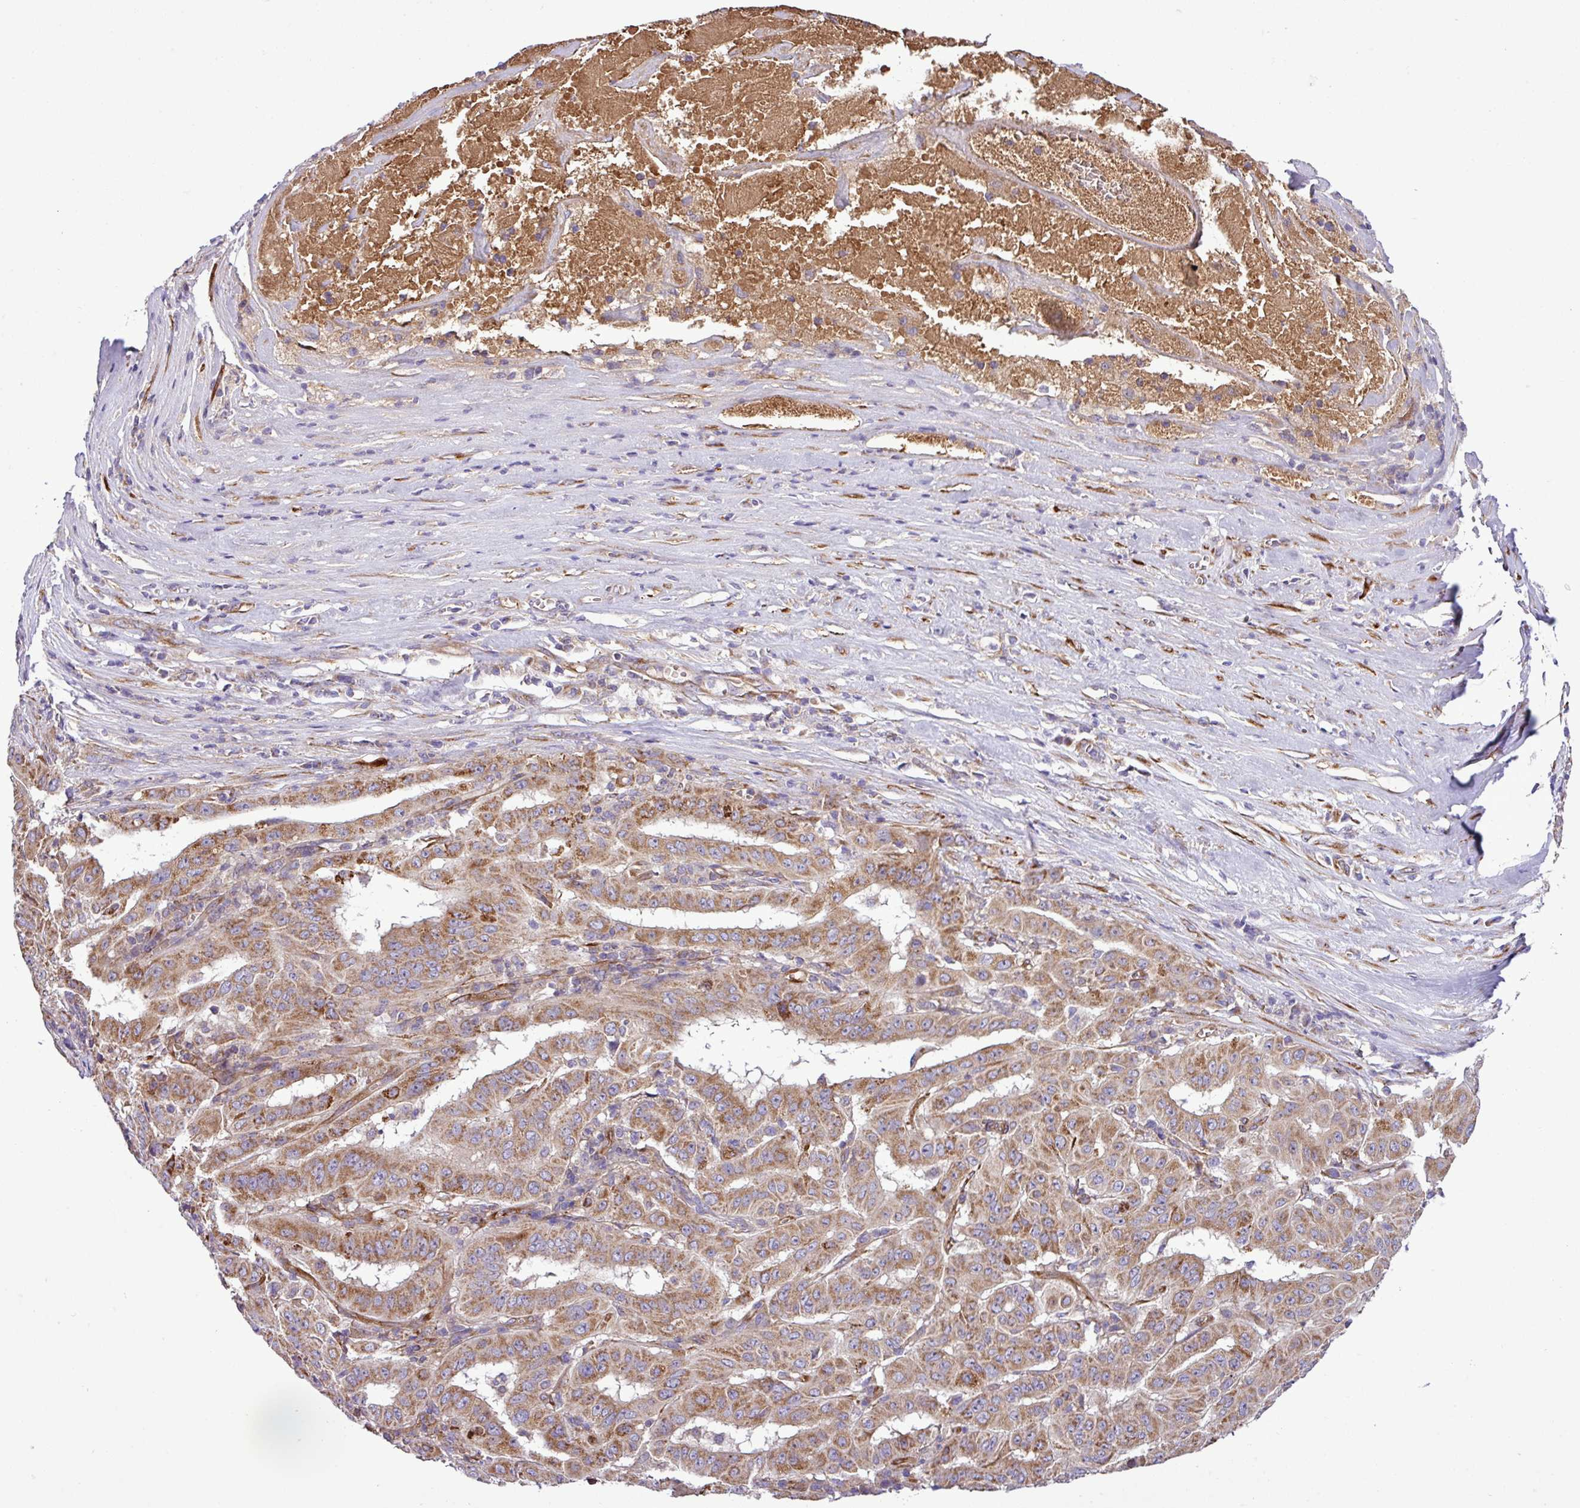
{"staining": {"intensity": "moderate", "quantity": ">75%", "location": "cytoplasmic/membranous"}, "tissue": "pancreatic cancer", "cell_type": "Tumor cells", "image_type": "cancer", "snomed": [{"axis": "morphology", "description": "Adenocarcinoma, NOS"}, {"axis": "topography", "description": "Pancreas"}], "caption": "Moderate cytoplasmic/membranous staining is identified in about >75% of tumor cells in pancreatic cancer (adenocarcinoma). (Stains: DAB in brown, nuclei in blue, Microscopy: brightfield microscopy at high magnification).", "gene": "CWH43", "patient": {"sex": "male", "age": 63}}